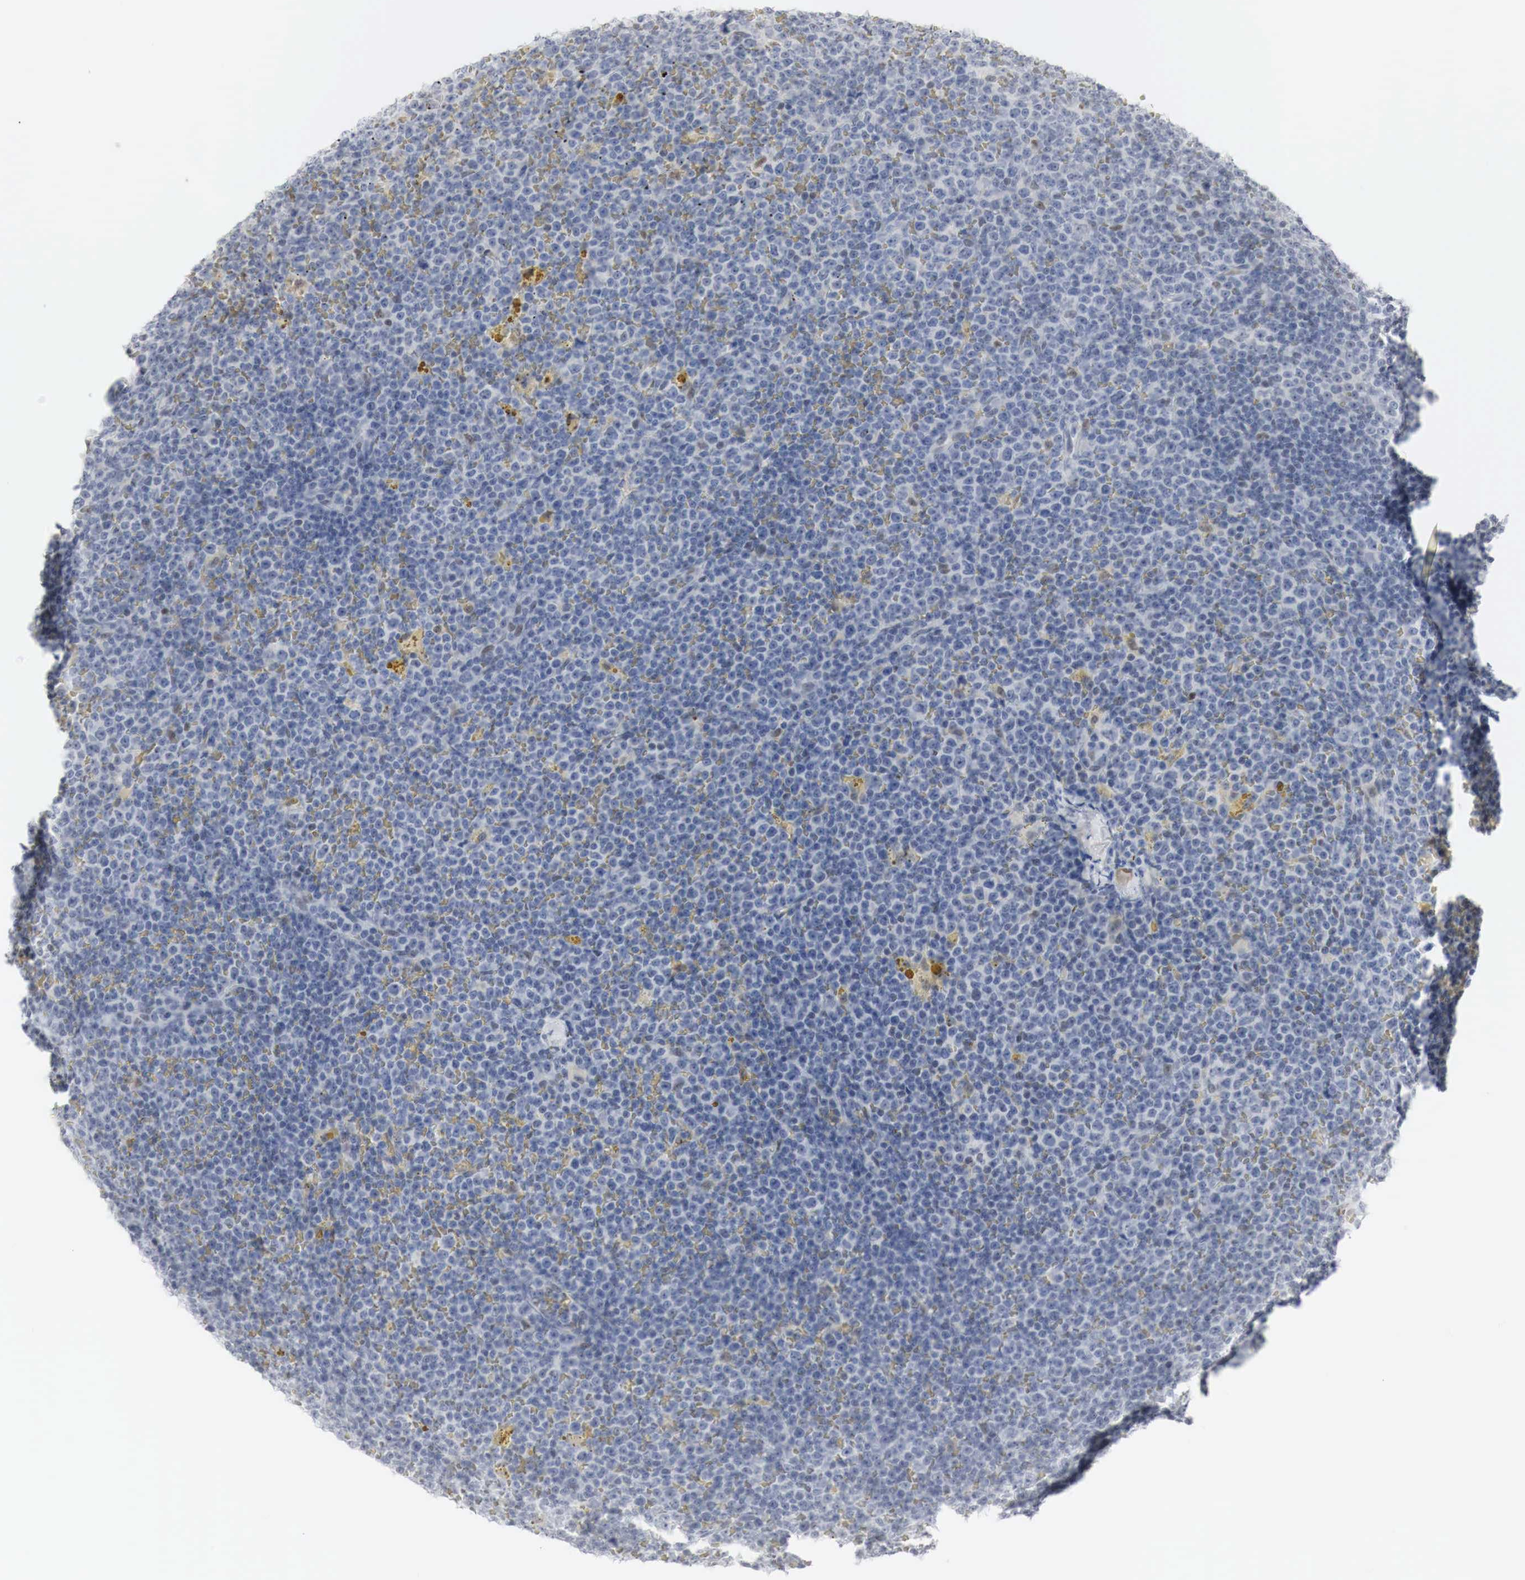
{"staining": {"intensity": "moderate", "quantity": "<25%", "location": "nuclear"}, "tissue": "lymphoma", "cell_type": "Tumor cells", "image_type": "cancer", "snomed": [{"axis": "morphology", "description": "Malignant lymphoma, non-Hodgkin's type, Low grade"}, {"axis": "topography", "description": "Lymph node"}], "caption": "Immunohistochemistry (IHC) histopathology image of human lymphoma stained for a protein (brown), which demonstrates low levels of moderate nuclear staining in about <25% of tumor cells.", "gene": "MYC", "patient": {"sex": "male", "age": 50}}